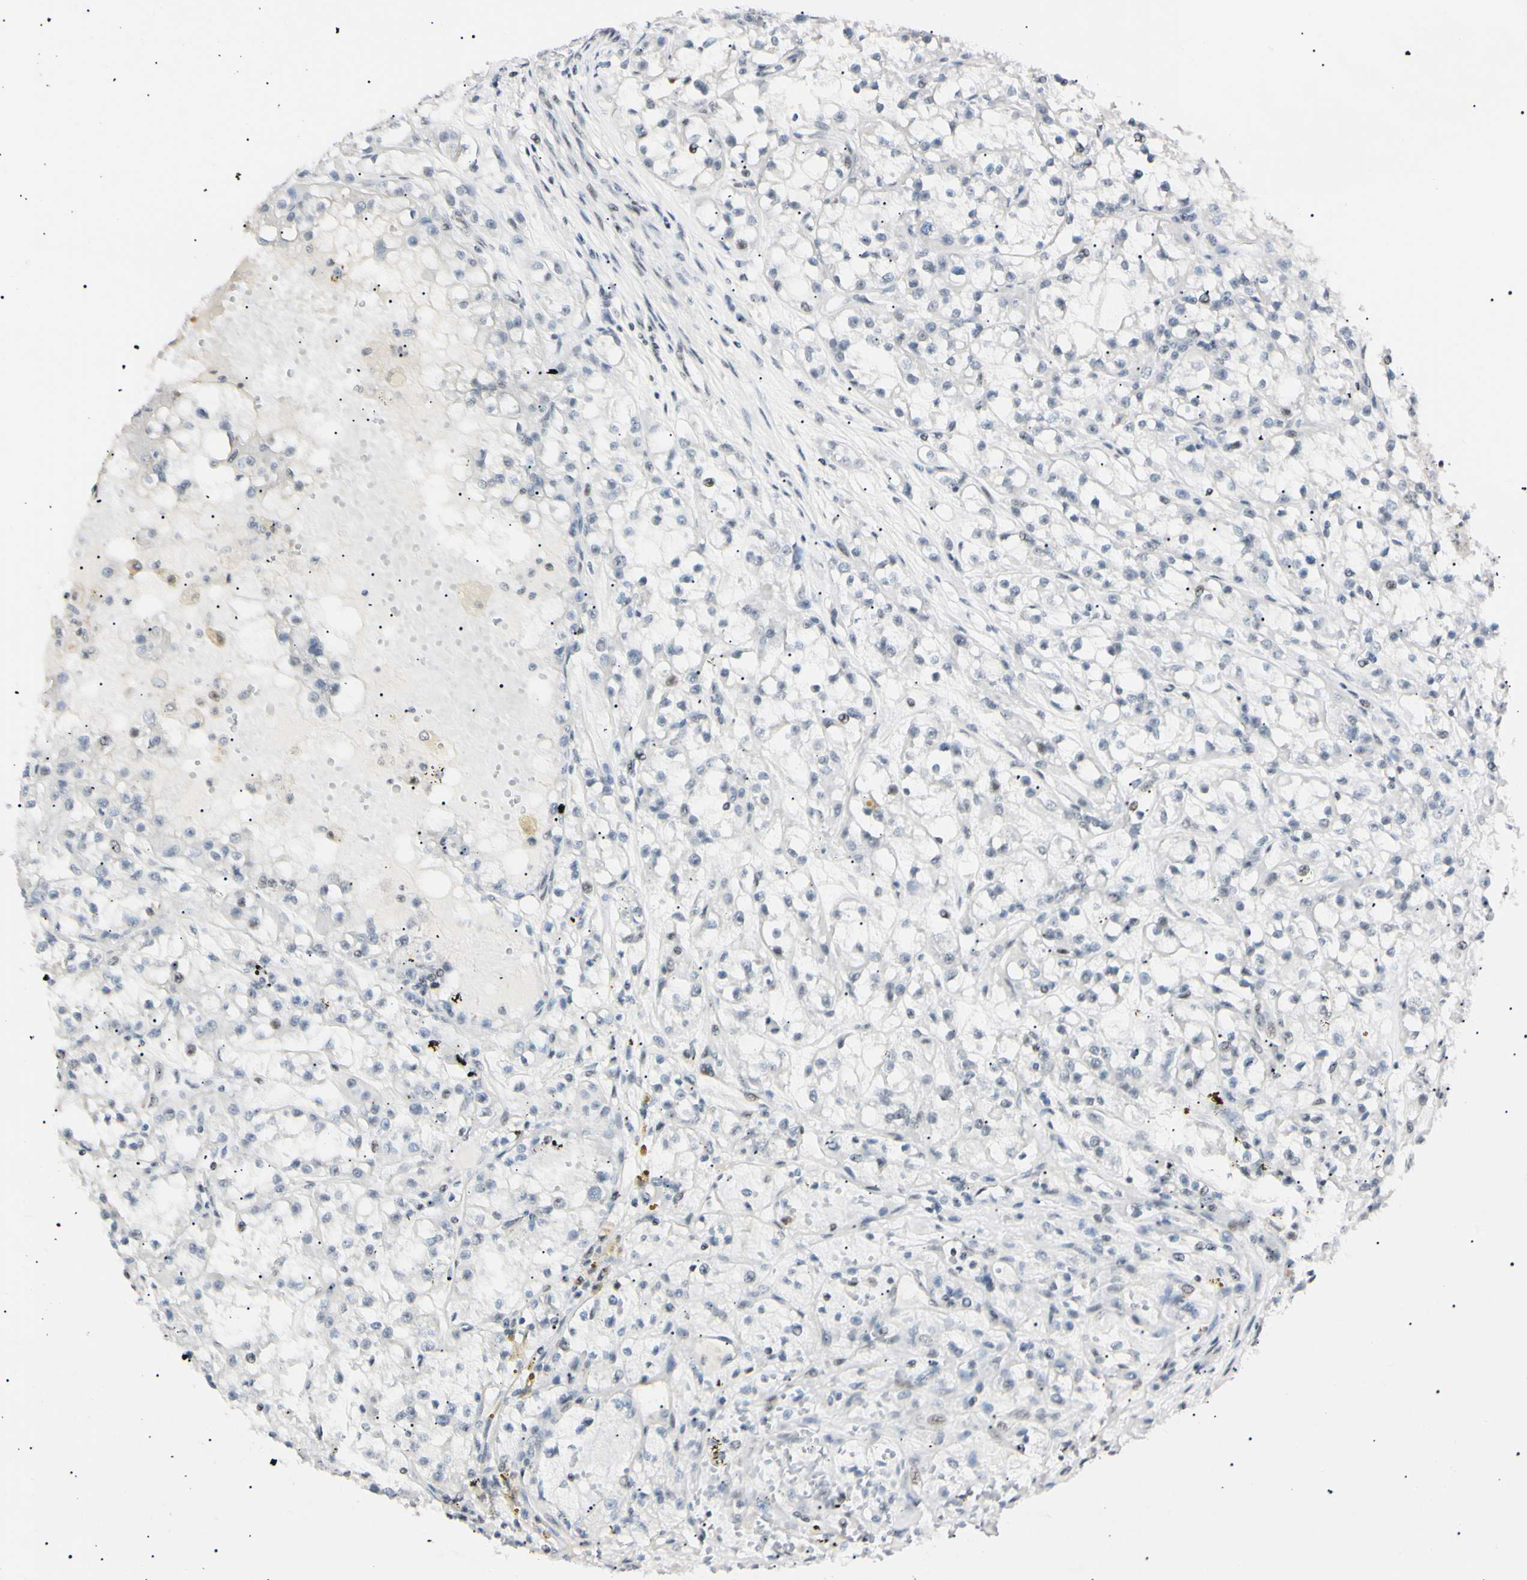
{"staining": {"intensity": "negative", "quantity": "none", "location": "none"}, "tissue": "renal cancer", "cell_type": "Tumor cells", "image_type": "cancer", "snomed": [{"axis": "morphology", "description": "Adenocarcinoma, NOS"}, {"axis": "topography", "description": "Kidney"}], "caption": "DAB (3,3'-diaminobenzidine) immunohistochemical staining of adenocarcinoma (renal) shows no significant positivity in tumor cells. Nuclei are stained in blue.", "gene": "ZNF134", "patient": {"sex": "female", "age": 52}}